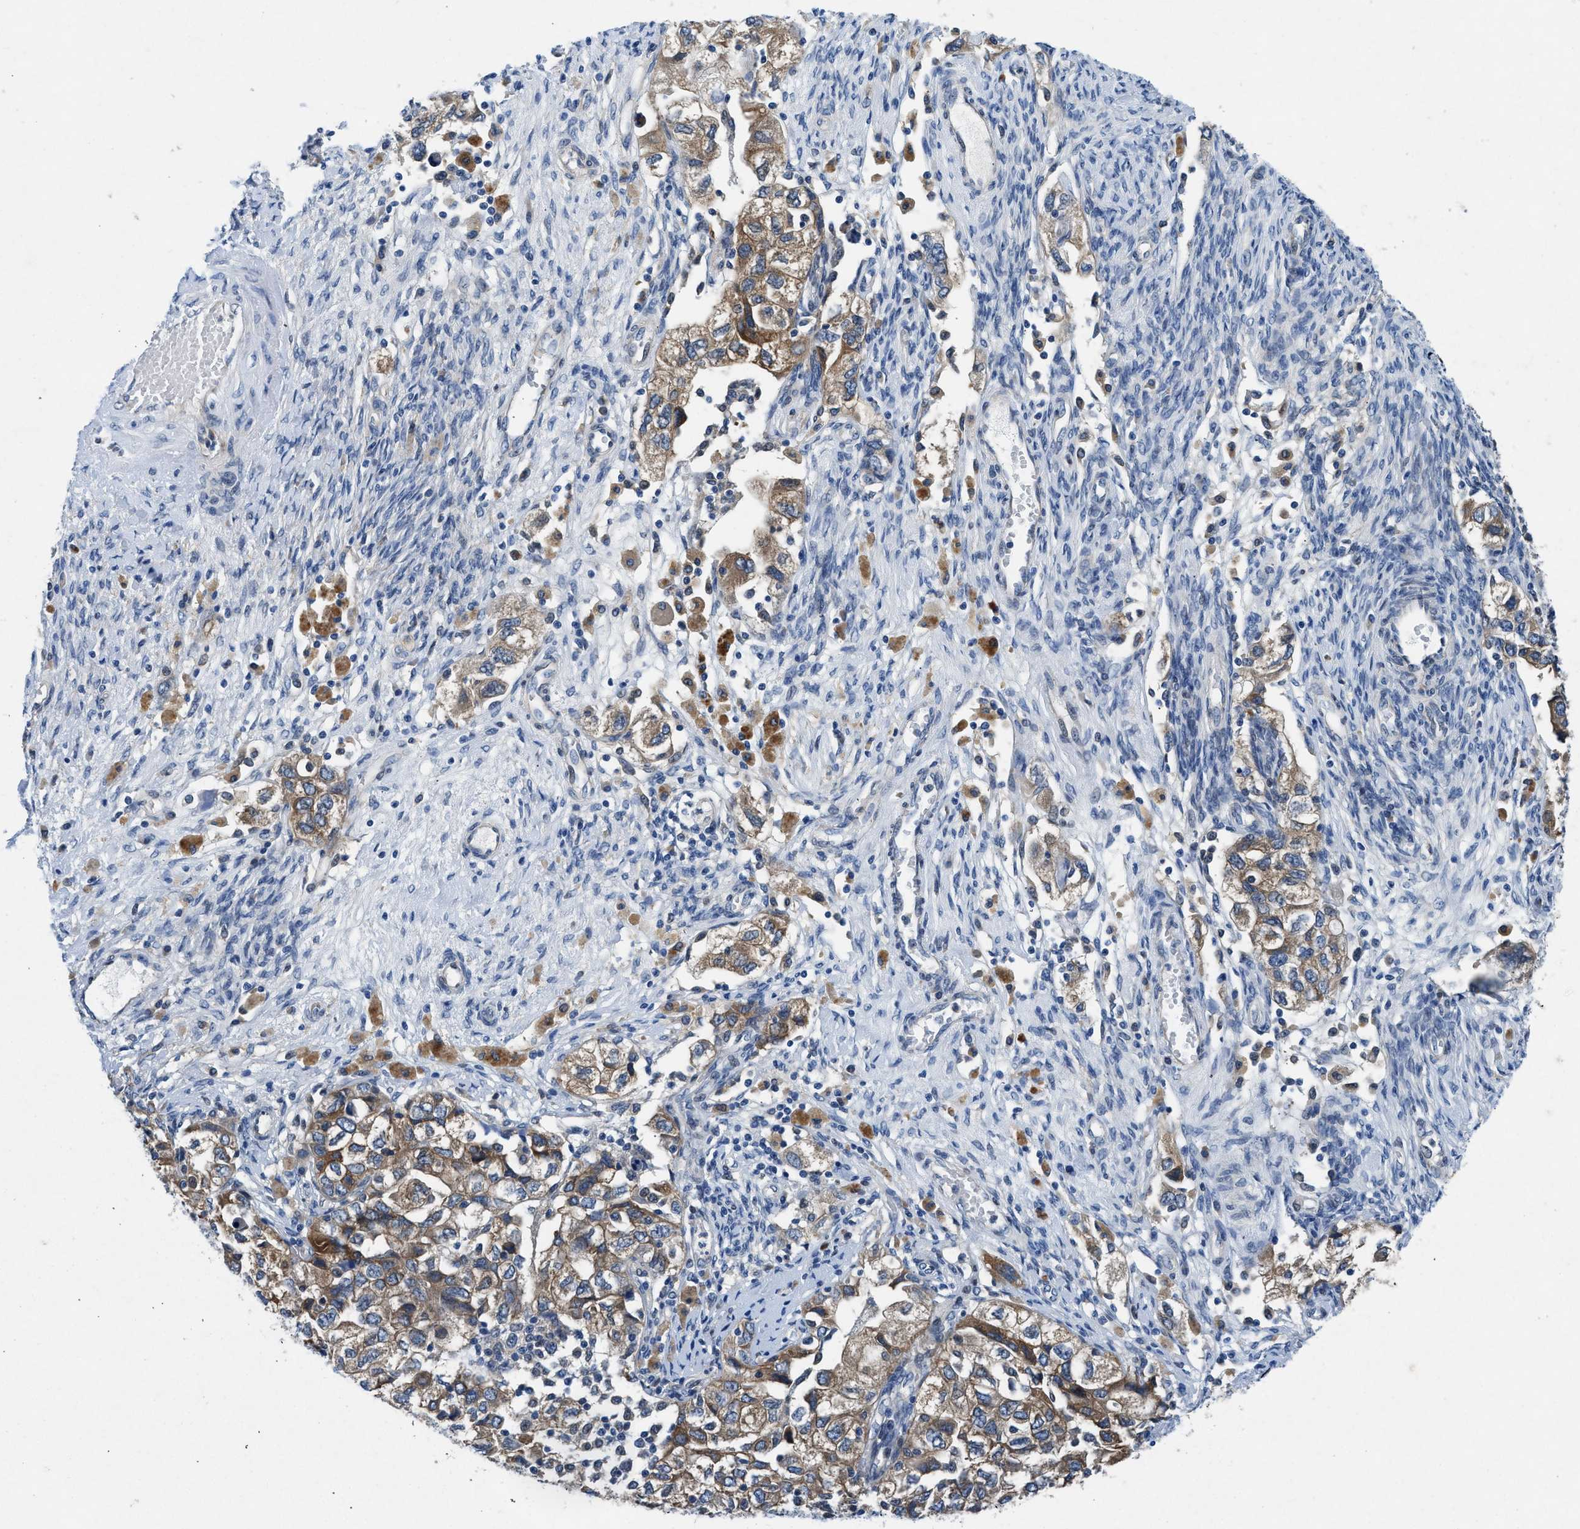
{"staining": {"intensity": "moderate", "quantity": ">75%", "location": "cytoplasmic/membranous"}, "tissue": "ovarian cancer", "cell_type": "Tumor cells", "image_type": "cancer", "snomed": [{"axis": "morphology", "description": "Carcinoma, NOS"}, {"axis": "morphology", "description": "Cystadenocarcinoma, serous, NOS"}, {"axis": "topography", "description": "Ovary"}], "caption": "The immunohistochemical stain shows moderate cytoplasmic/membranous expression in tumor cells of ovarian carcinoma tissue.", "gene": "COPS2", "patient": {"sex": "female", "age": 69}}